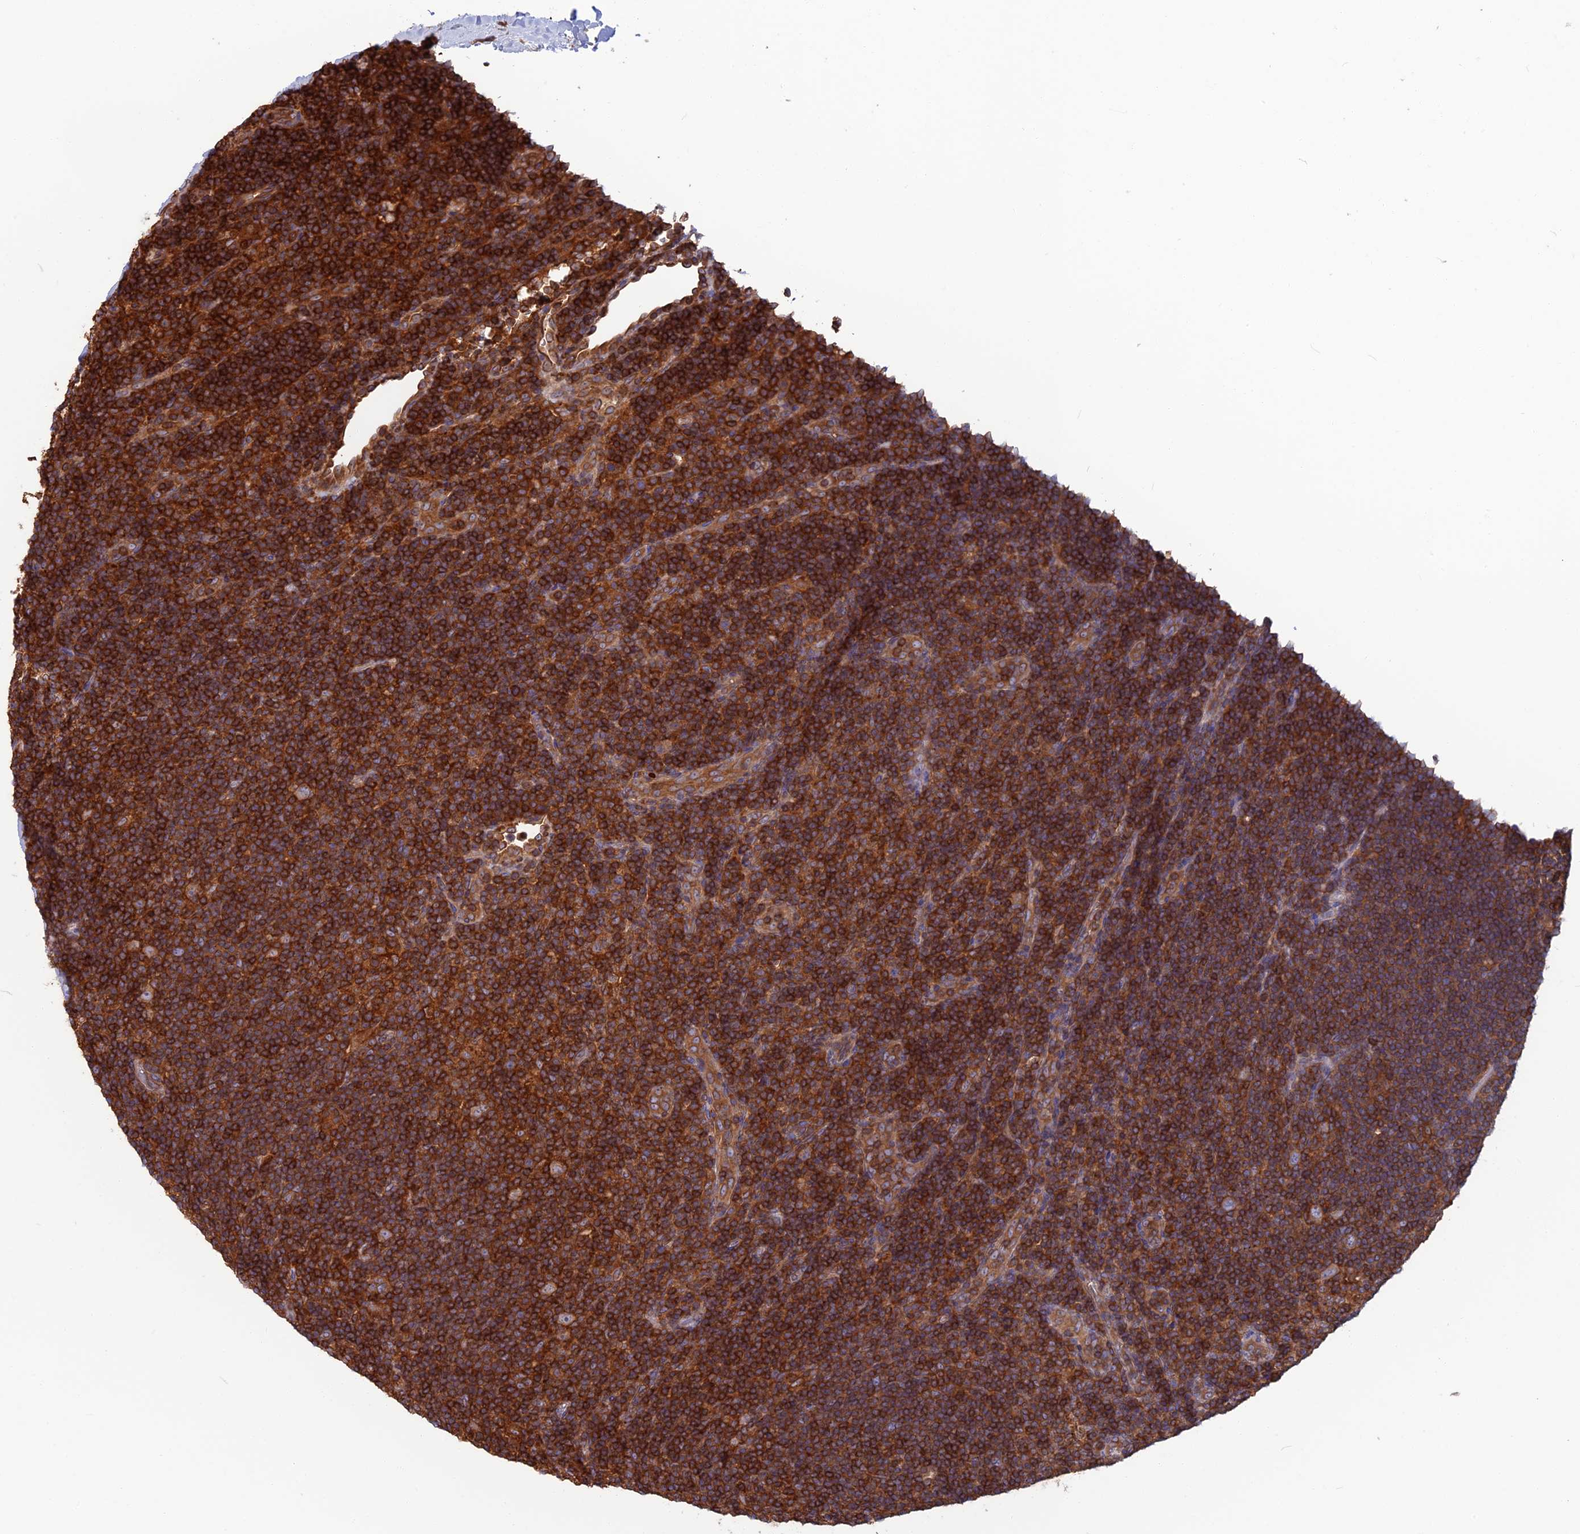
{"staining": {"intensity": "moderate", "quantity": ">75%", "location": "cytoplasmic/membranous"}, "tissue": "lymphoma", "cell_type": "Tumor cells", "image_type": "cancer", "snomed": [{"axis": "morphology", "description": "Hodgkin's disease, NOS"}, {"axis": "topography", "description": "Lymph node"}], "caption": "Hodgkin's disease was stained to show a protein in brown. There is medium levels of moderate cytoplasmic/membranous positivity in approximately >75% of tumor cells.", "gene": "WDR1", "patient": {"sex": "female", "age": 57}}